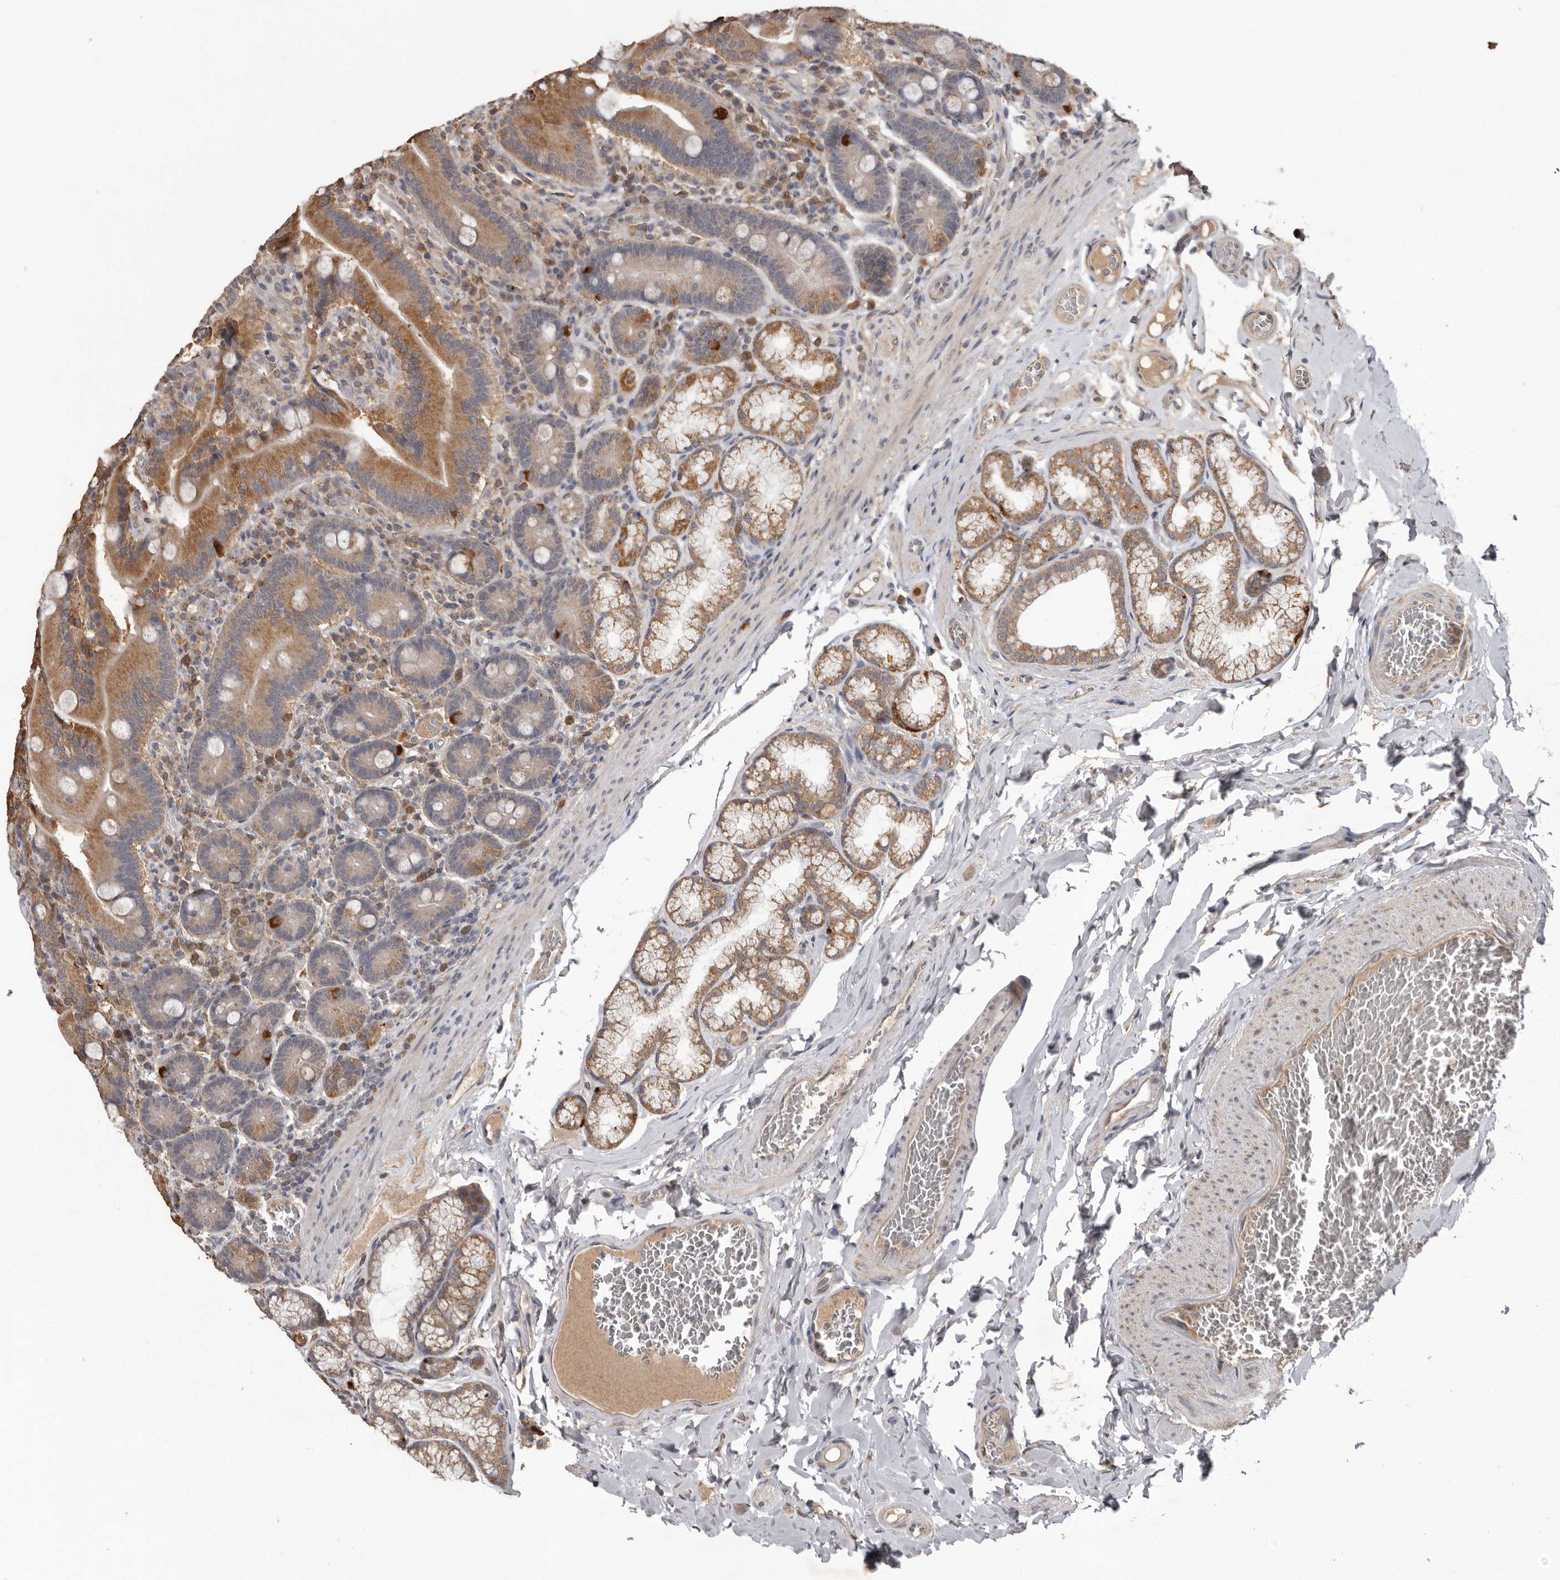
{"staining": {"intensity": "moderate", "quantity": ">75%", "location": "cytoplasmic/membranous"}, "tissue": "duodenum", "cell_type": "Glandular cells", "image_type": "normal", "snomed": [{"axis": "morphology", "description": "Normal tissue, NOS"}, {"axis": "topography", "description": "Duodenum"}], "caption": "Duodenum stained for a protein displays moderate cytoplasmic/membranous positivity in glandular cells.", "gene": "MTF1", "patient": {"sex": "female", "age": 62}}